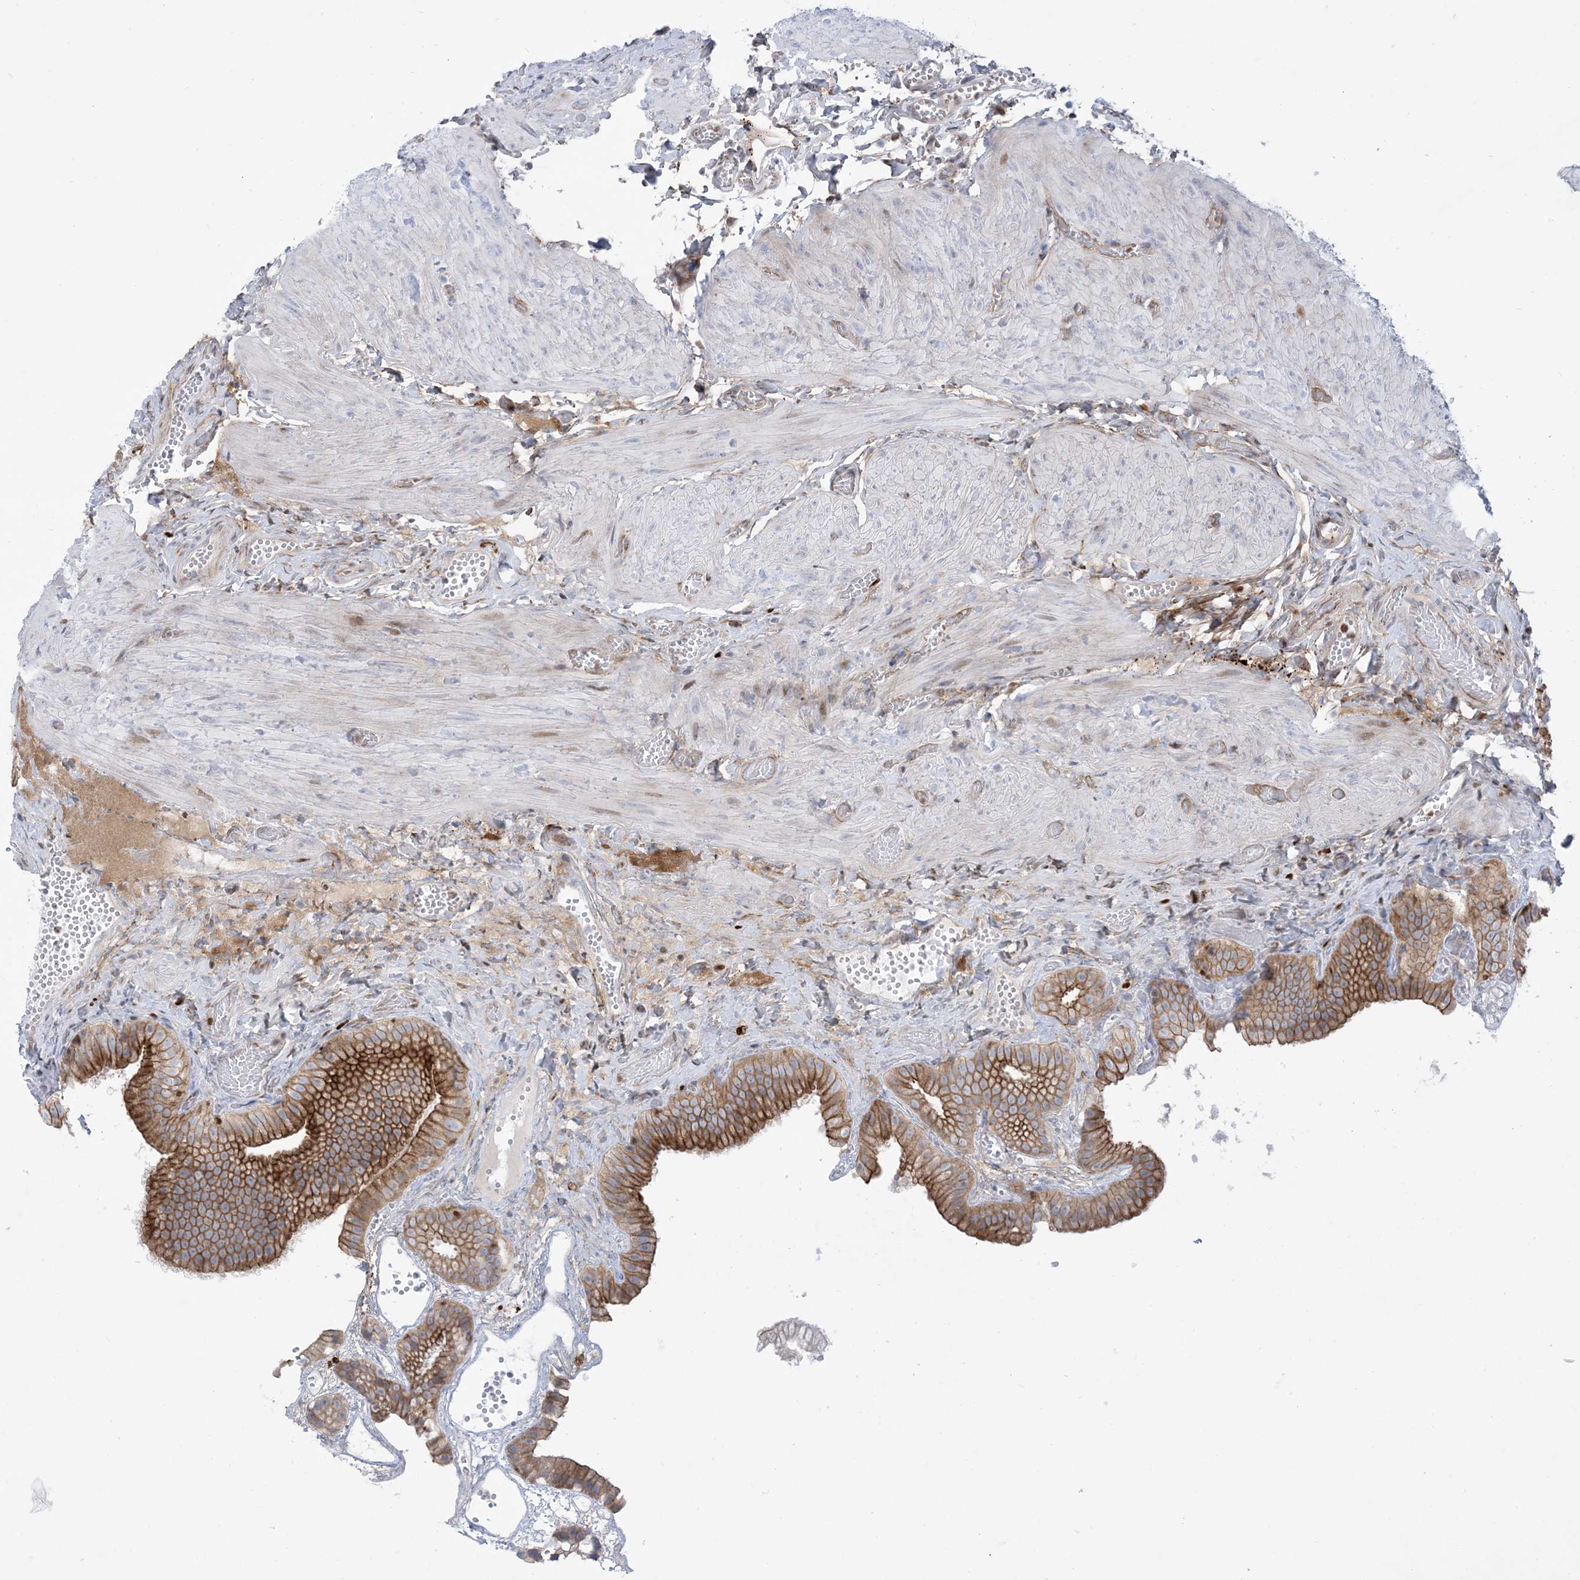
{"staining": {"intensity": "strong", "quantity": "25%-75%", "location": "cytoplasmic/membranous"}, "tissue": "gallbladder", "cell_type": "Glandular cells", "image_type": "normal", "snomed": [{"axis": "morphology", "description": "Normal tissue, NOS"}, {"axis": "topography", "description": "Gallbladder"}], "caption": "An image showing strong cytoplasmic/membranous positivity in approximately 25%-75% of glandular cells in unremarkable gallbladder, as visualized by brown immunohistochemical staining.", "gene": "MARS2", "patient": {"sex": "female", "age": 64}}